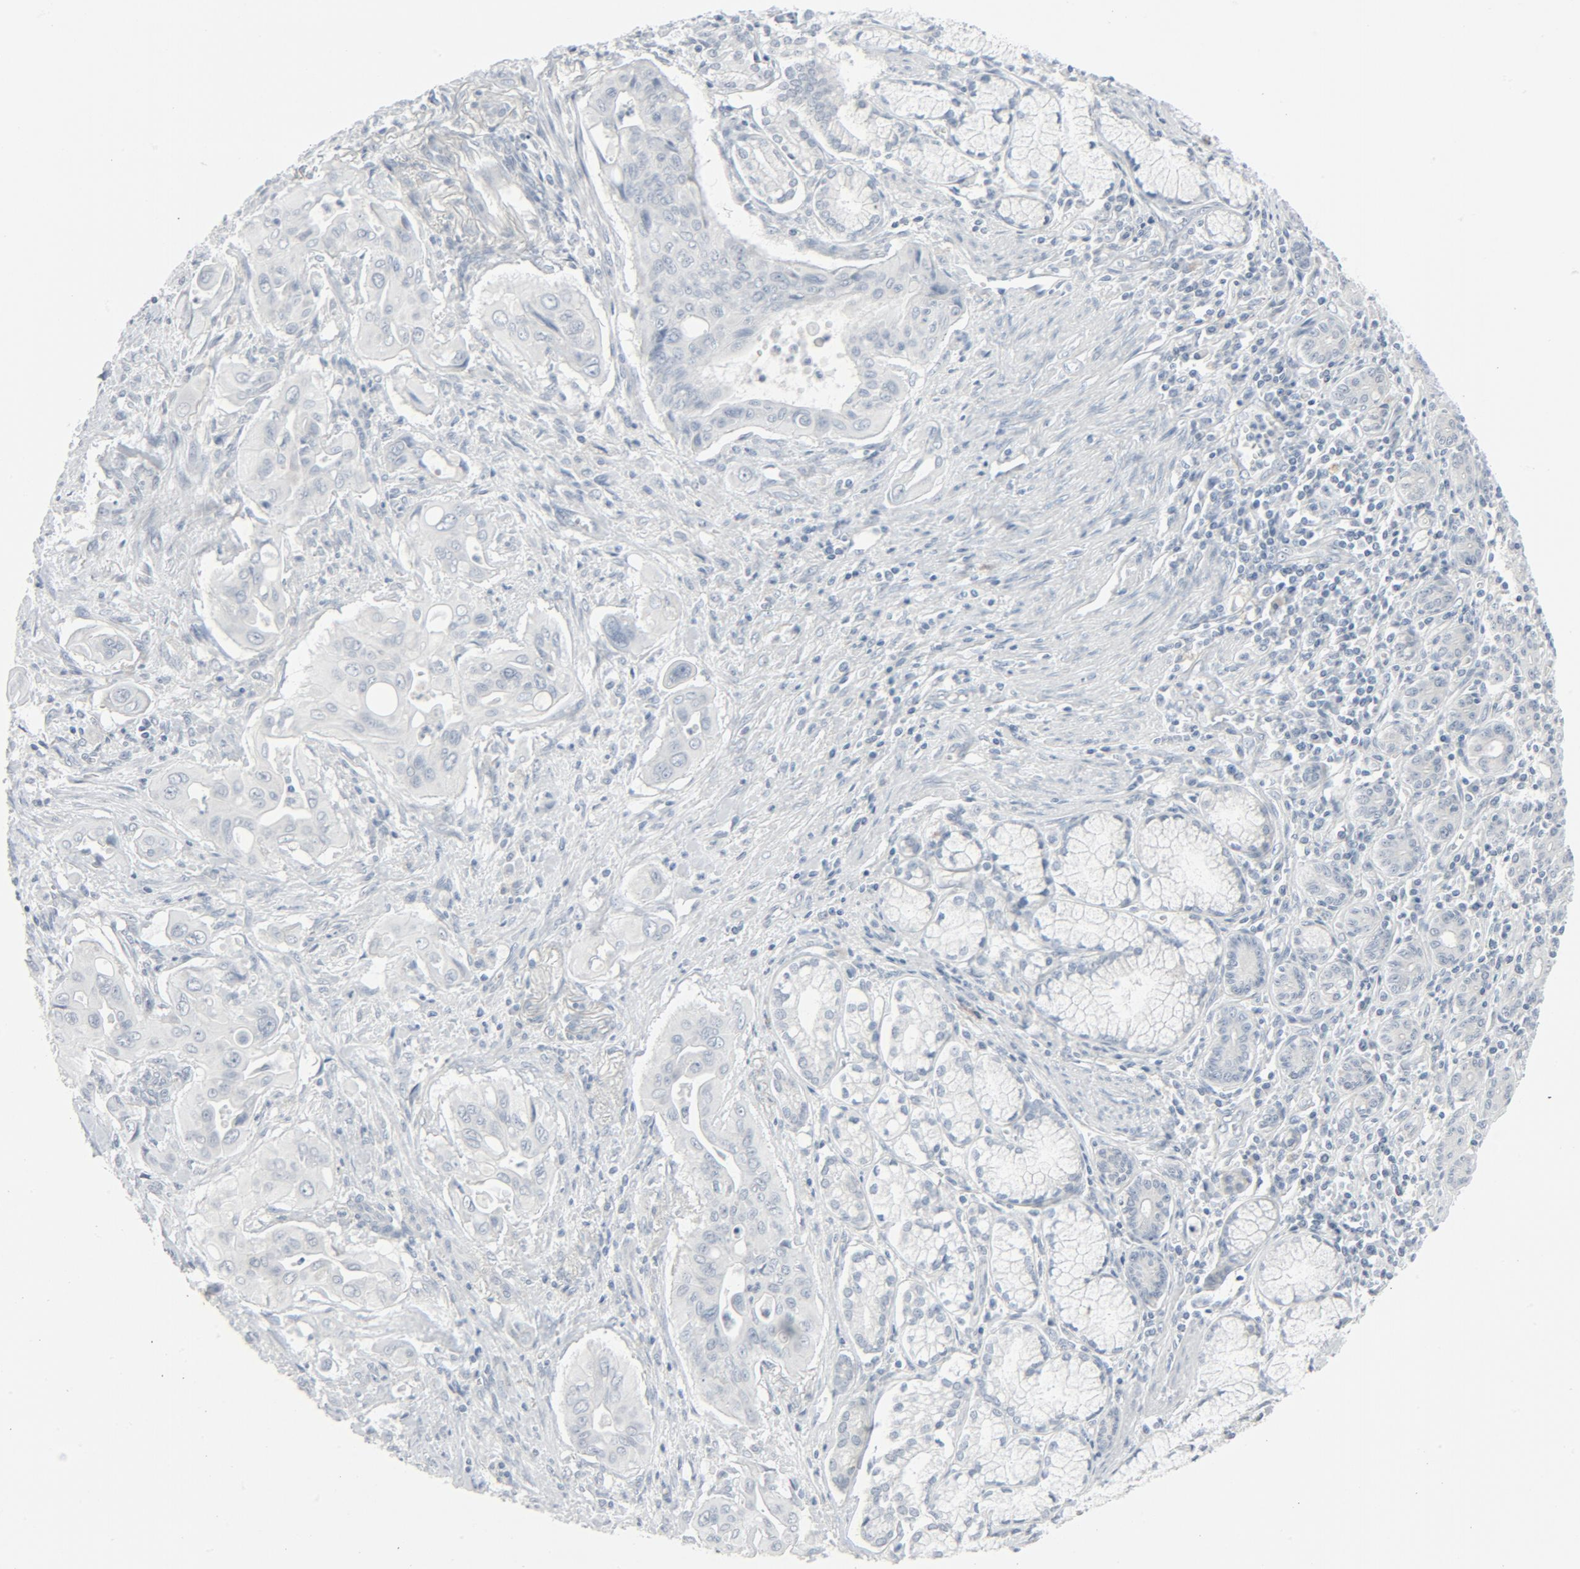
{"staining": {"intensity": "negative", "quantity": "none", "location": "none"}, "tissue": "pancreatic cancer", "cell_type": "Tumor cells", "image_type": "cancer", "snomed": [{"axis": "morphology", "description": "Adenocarcinoma, NOS"}, {"axis": "topography", "description": "Pancreas"}], "caption": "Pancreatic cancer stained for a protein using immunohistochemistry reveals no positivity tumor cells.", "gene": "FGFR3", "patient": {"sex": "male", "age": 77}}